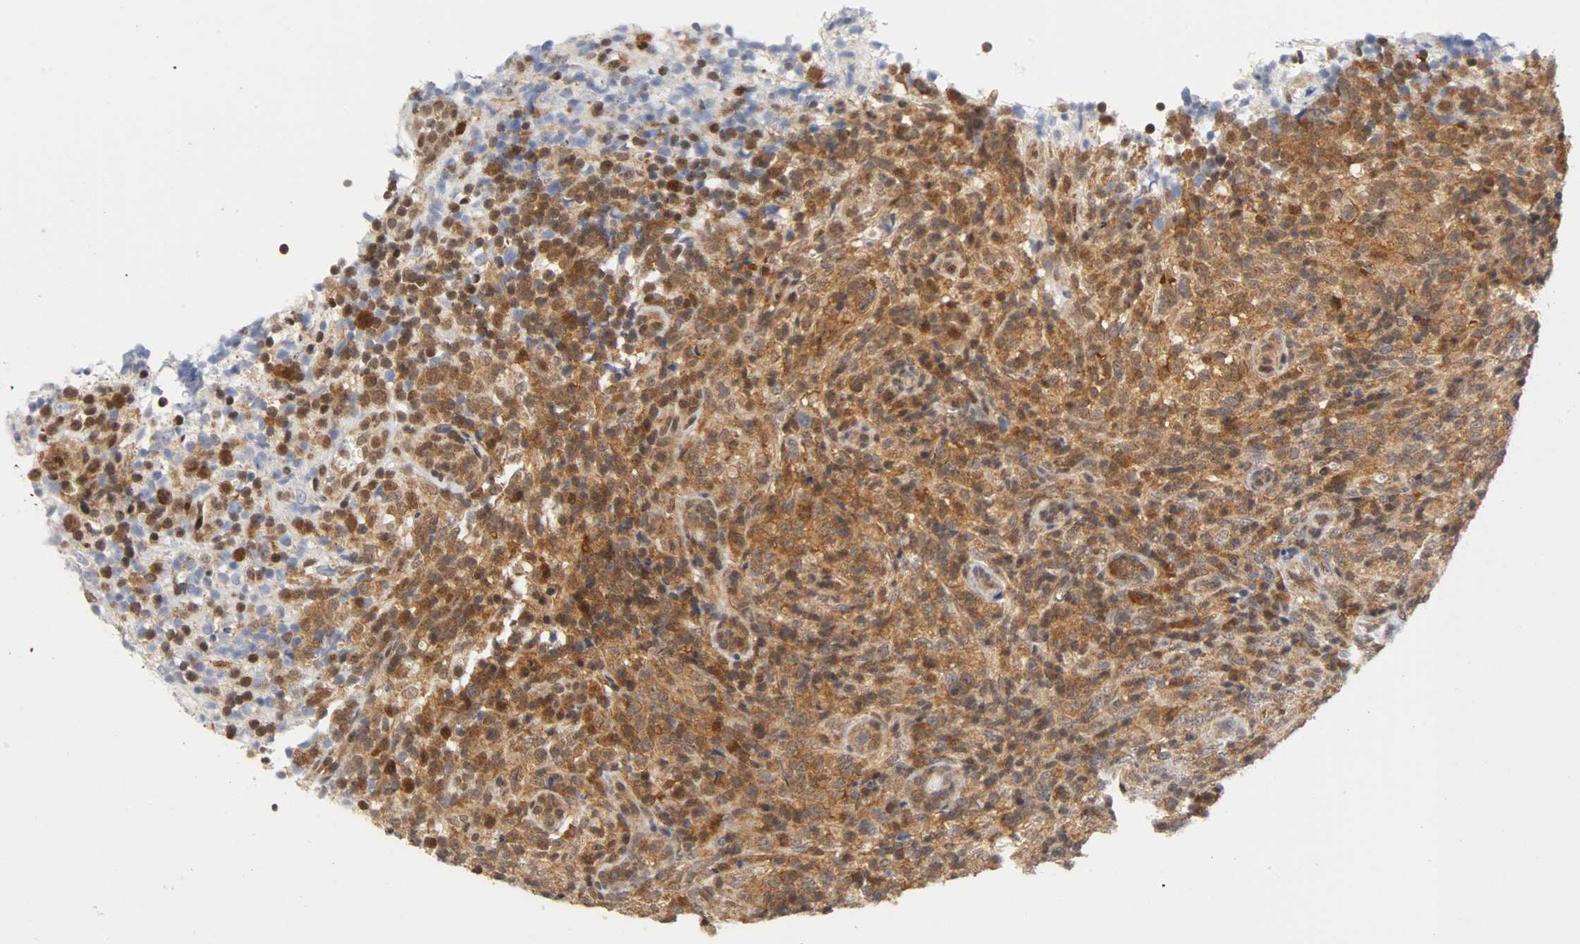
{"staining": {"intensity": "strong", "quantity": ">75%", "location": "cytoplasmic/membranous,nuclear"}, "tissue": "lymphoma", "cell_type": "Tumor cells", "image_type": "cancer", "snomed": [{"axis": "morphology", "description": "Malignant lymphoma, non-Hodgkin's type, High grade"}, {"axis": "topography", "description": "Lymph node"}], "caption": "Protein analysis of high-grade malignant lymphoma, non-Hodgkin's type tissue displays strong cytoplasmic/membranous and nuclear expression in about >75% of tumor cells.", "gene": "UBE2M", "patient": {"sex": "female", "age": 76}}